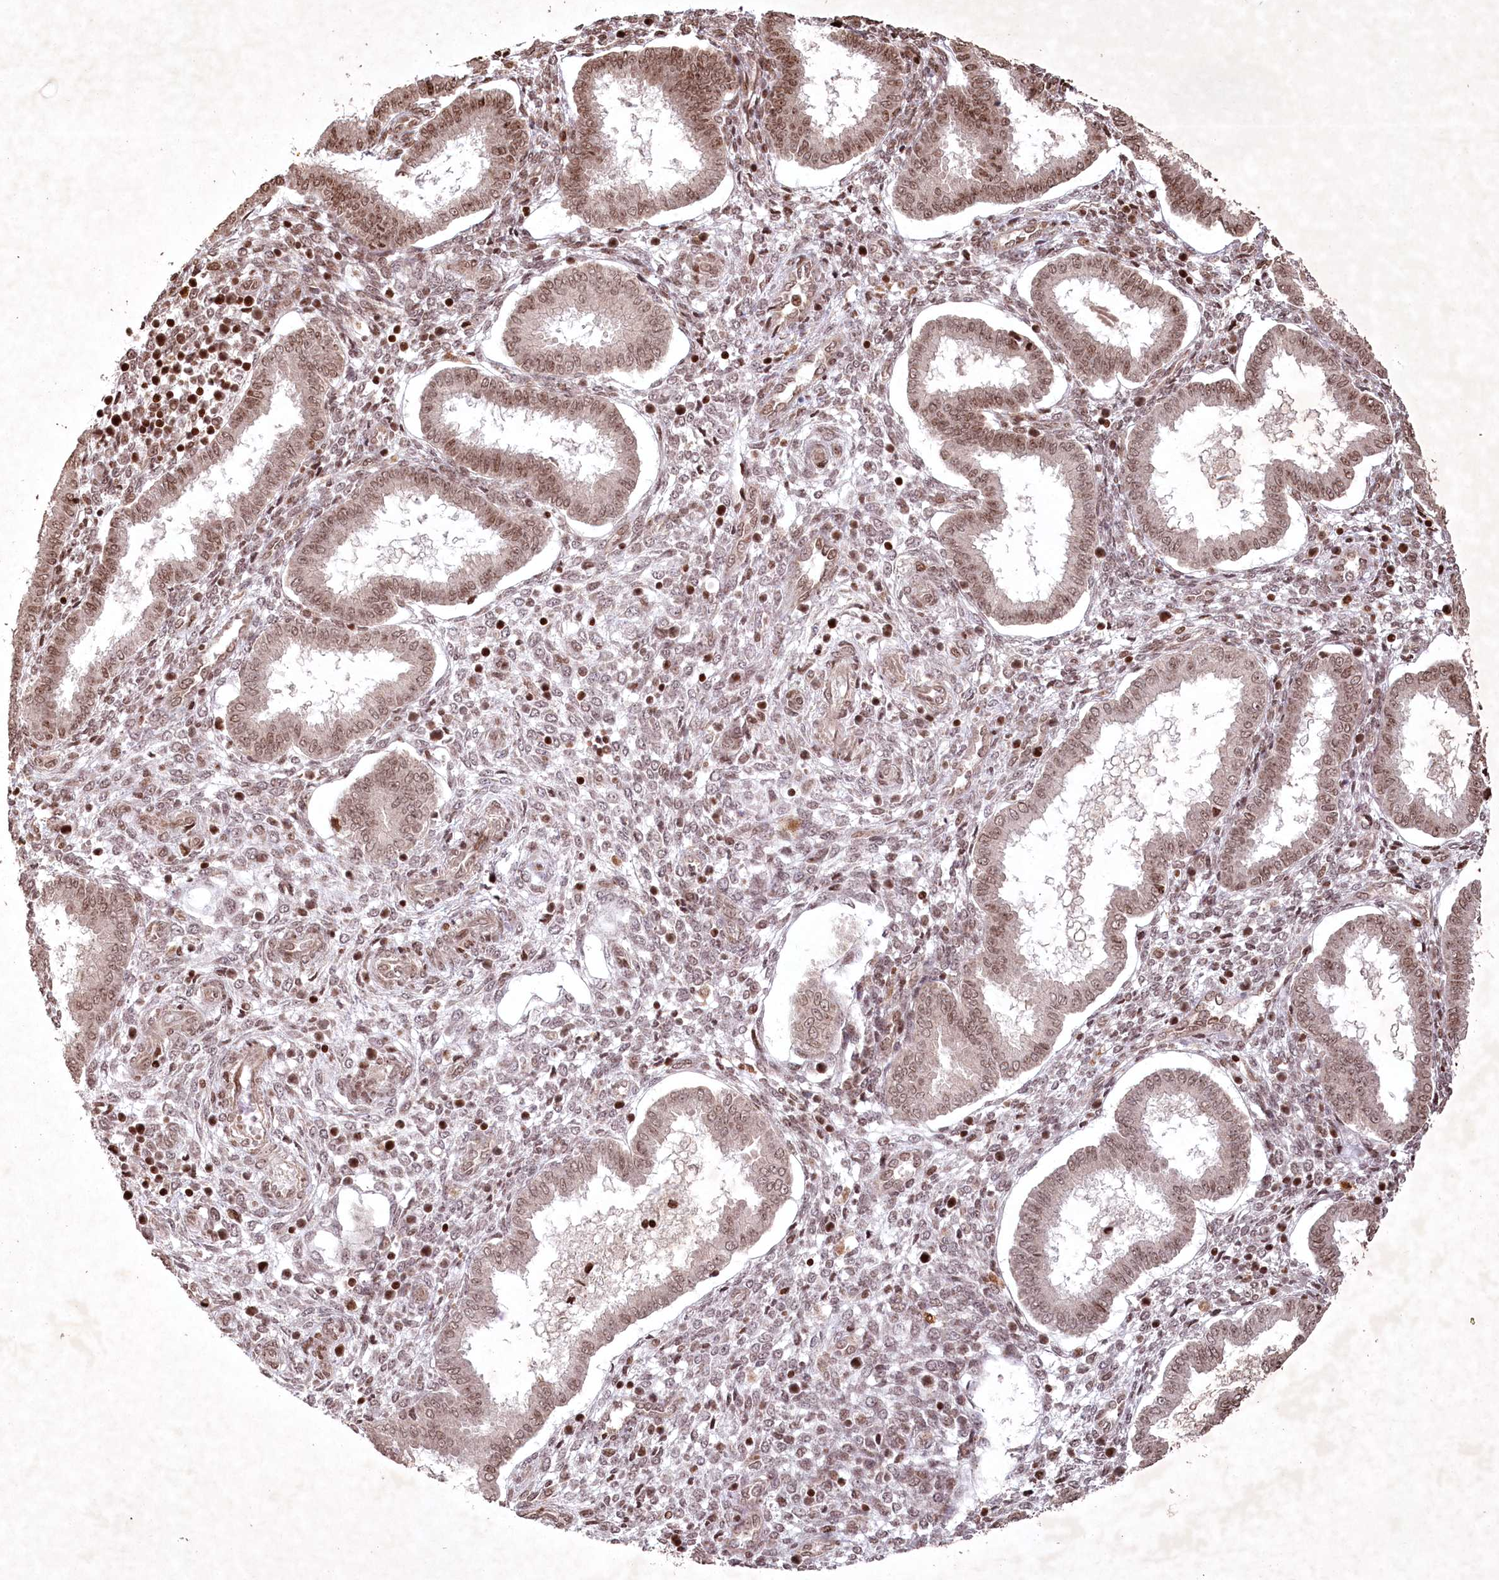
{"staining": {"intensity": "moderate", "quantity": ">75%", "location": "nuclear"}, "tissue": "endometrium", "cell_type": "Cells in endometrial stroma", "image_type": "normal", "snomed": [{"axis": "morphology", "description": "Normal tissue, NOS"}, {"axis": "topography", "description": "Endometrium"}], "caption": "Endometrium stained with DAB immunohistochemistry reveals medium levels of moderate nuclear positivity in approximately >75% of cells in endometrial stroma. The protein of interest is stained brown, and the nuclei are stained in blue (DAB (3,3'-diaminobenzidine) IHC with brightfield microscopy, high magnification).", "gene": "CCSER2", "patient": {"sex": "female", "age": 24}}